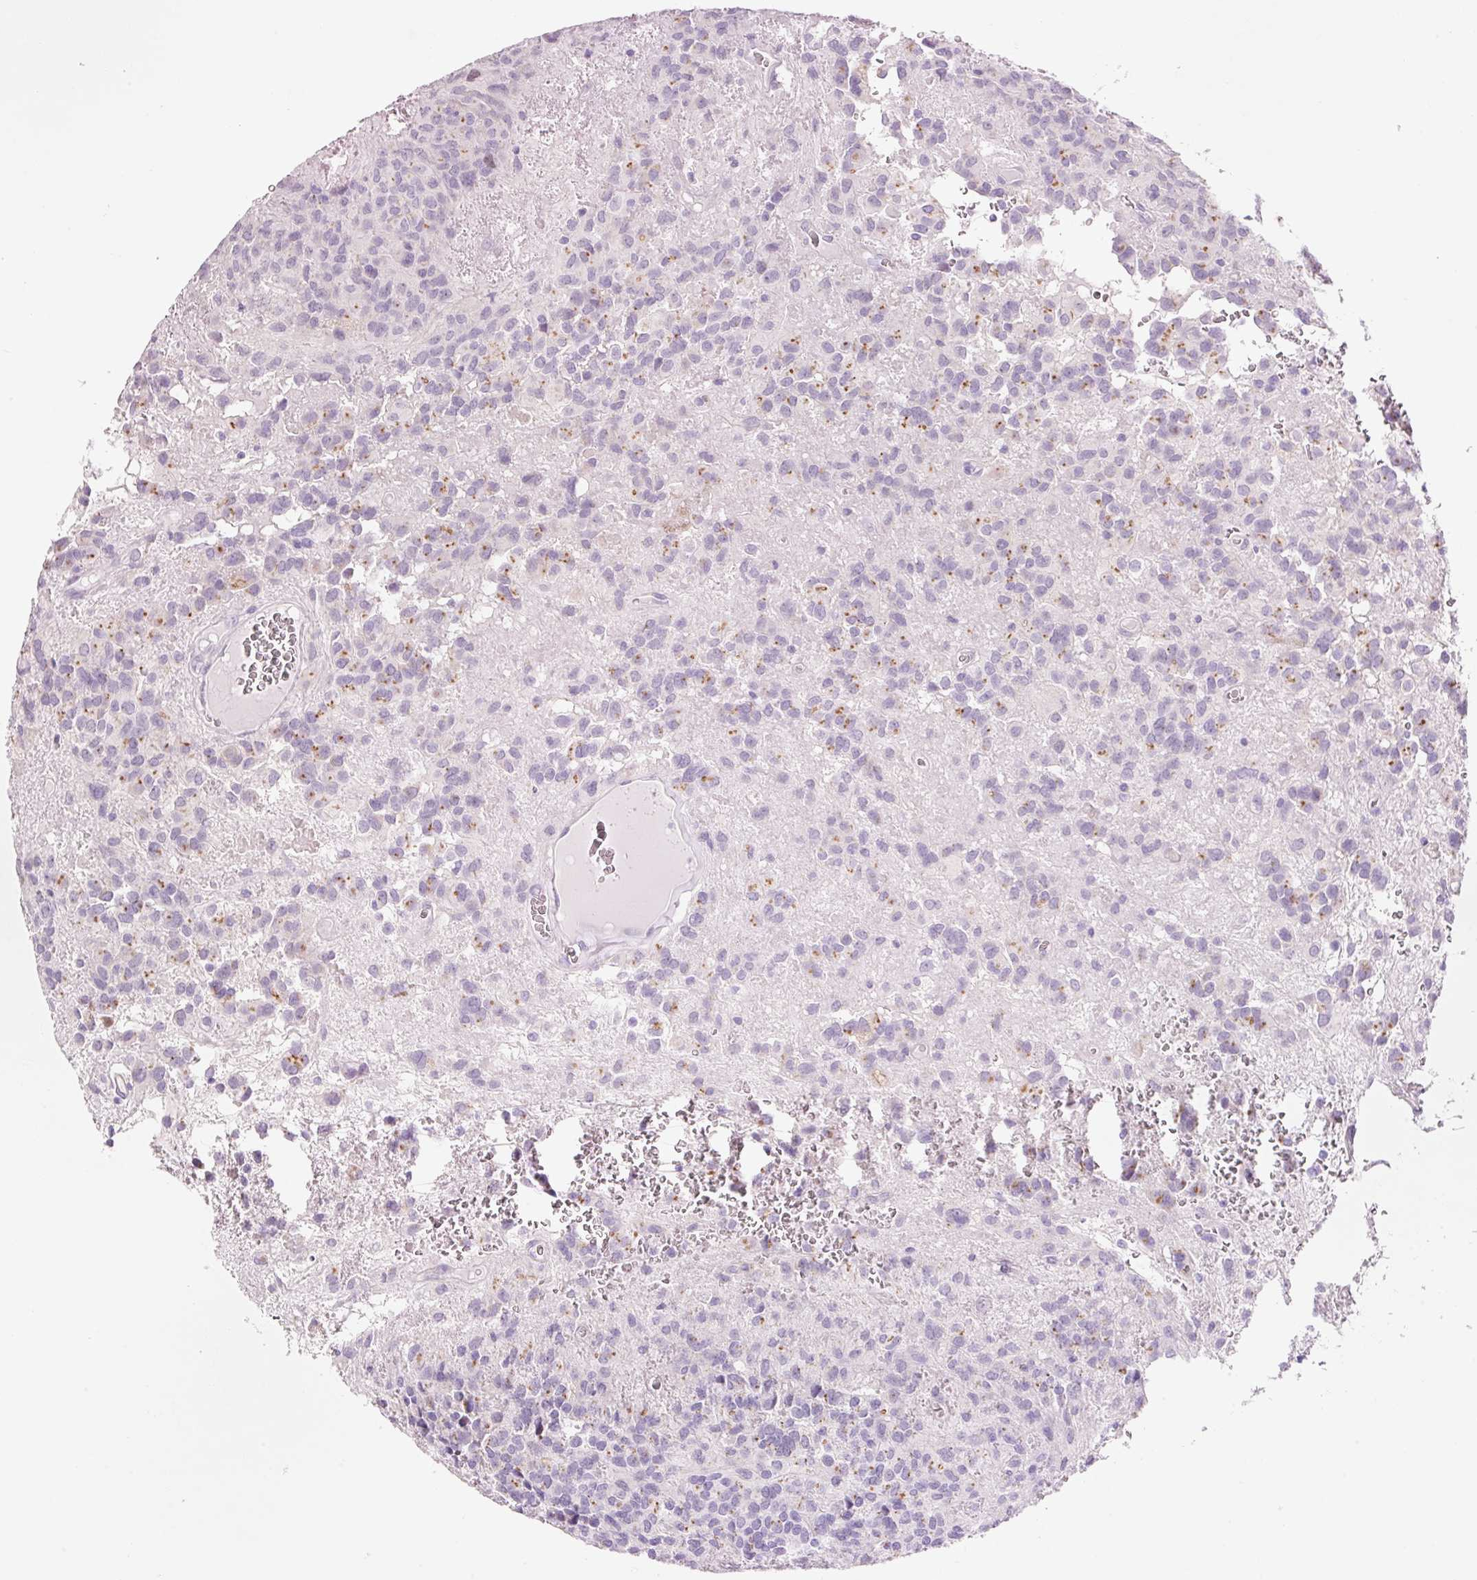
{"staining": {"intensity": "moderate", "quantity": "<25%", "location": "cytoplasmic/membranous"}, "tissue": "glioma", "cell_type": "Tumor cells", "image_type": "cancer", "snomed": [{"axis": "morphology", "description": "Glioma, malignant, Low grade"}, {"axis": "topography", "description": "Brain"}], "caption": "Immunohistochemistry (IHC) staining of glioma, which exhibits low levels of moderate cytoplasmic/membranous staining in about <25% of tumor cells indicating moderate cytoplasmic/membranous protein expression. The staining was performed using DAB (3,3'-diaminobenzidine) (brown) for protein detection and nuclei were counterstained in hematoxylin (blue).", "gene": "DHRS11", "patient": {"sex": "male", "age": 56}}